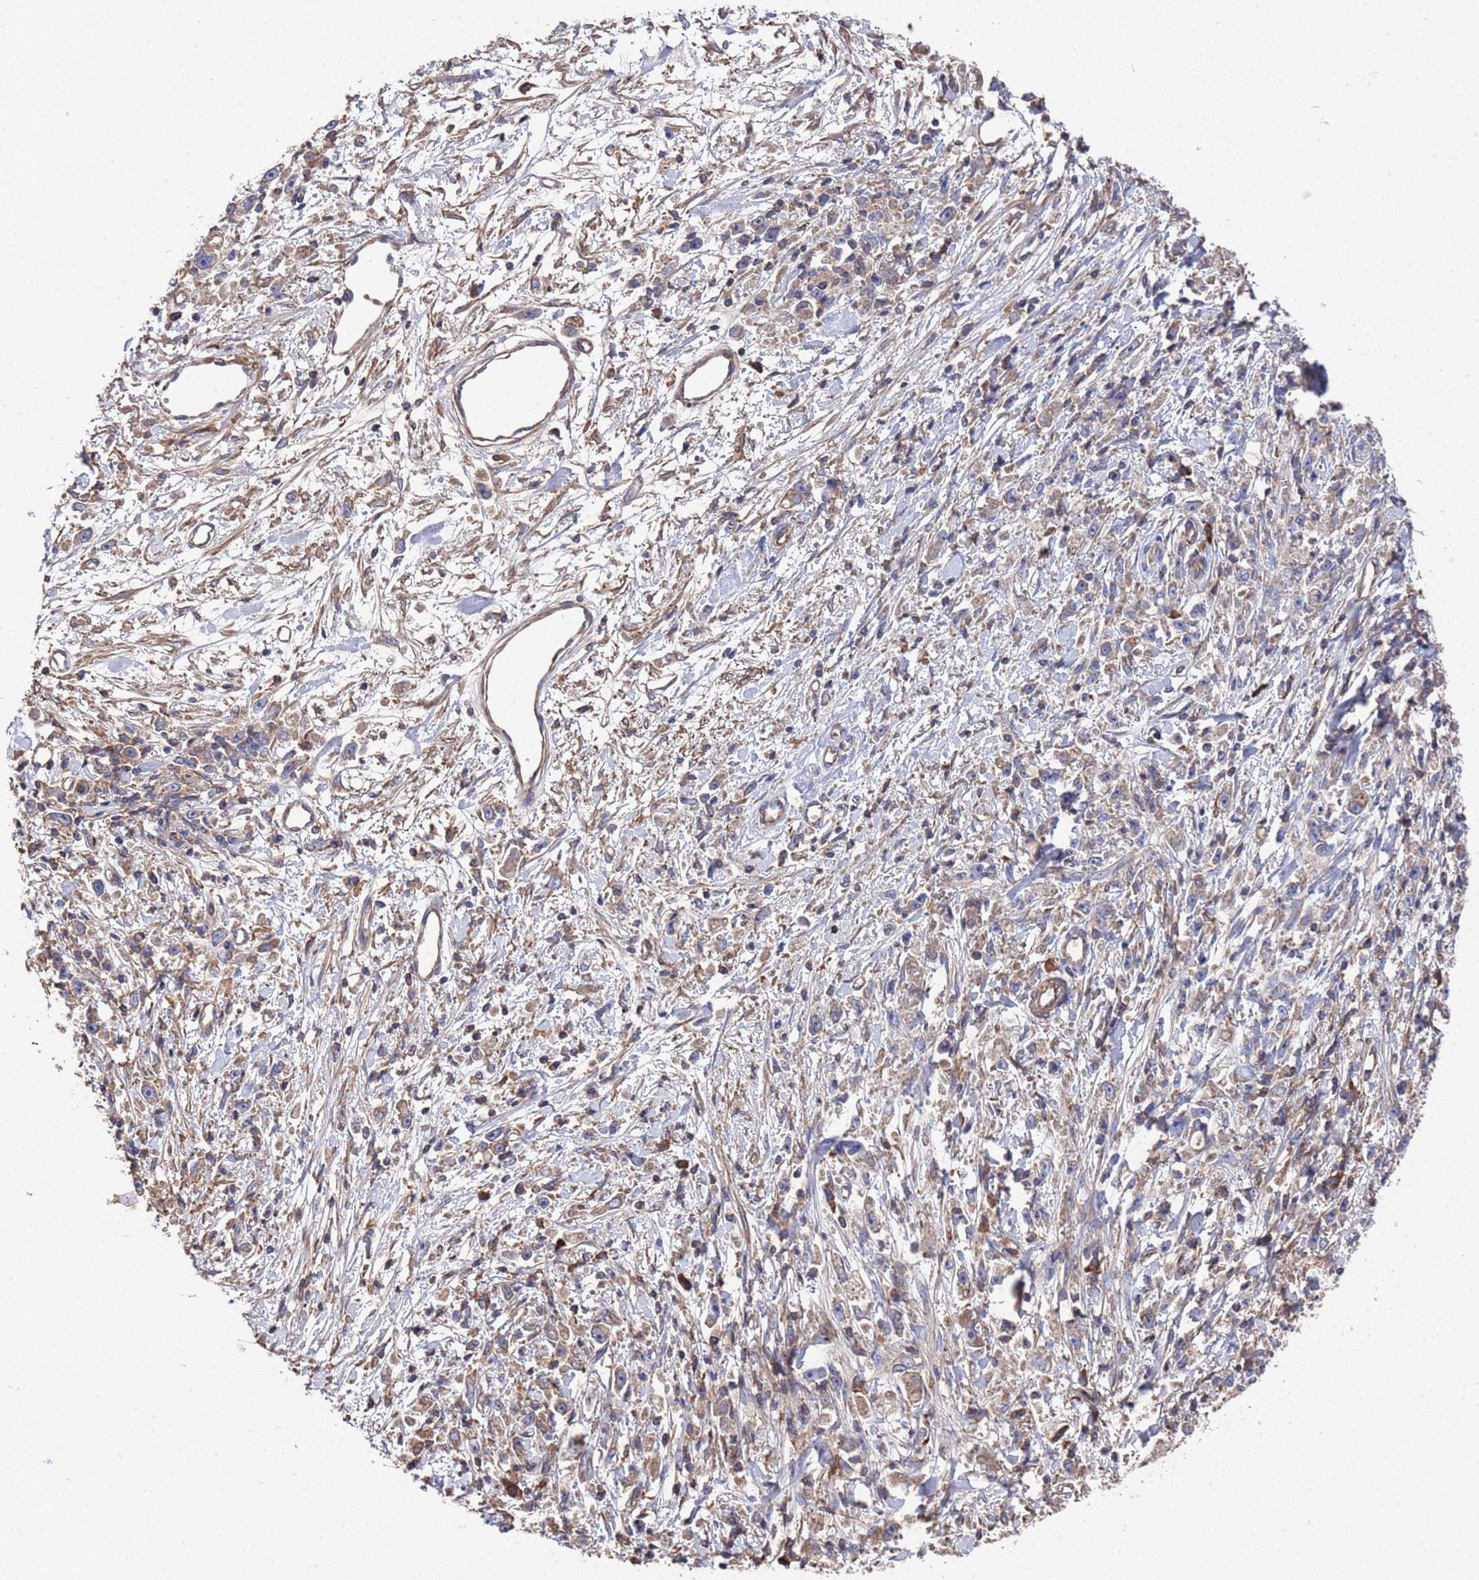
{"staining": {"intensity": "weak", "quantity": "25%-75%", "location": "cytoplasmic/membranous"}, "tissue": "stomach cancer", "cell_type": "Tumor cells", "image_type": "cancer", "snomed": [{"axis": "morphology", "description": "Adenocarcinoma, NOS"}, {"axis": "topography", "description": "Stomach"}], "caption": "IHC (DAB (3,3'-diaminobenzidine)) staining of stomach cancer displays weak cytoplasmic/membranous protein expression in about 25%-75% of tumor cells. (DAB (3,3'-diaminobenzidine) = brown stain, brightfield microscopy at high magnification).", "gene": "PYCR1", "patient": {"sex": "female", "age": 59}}